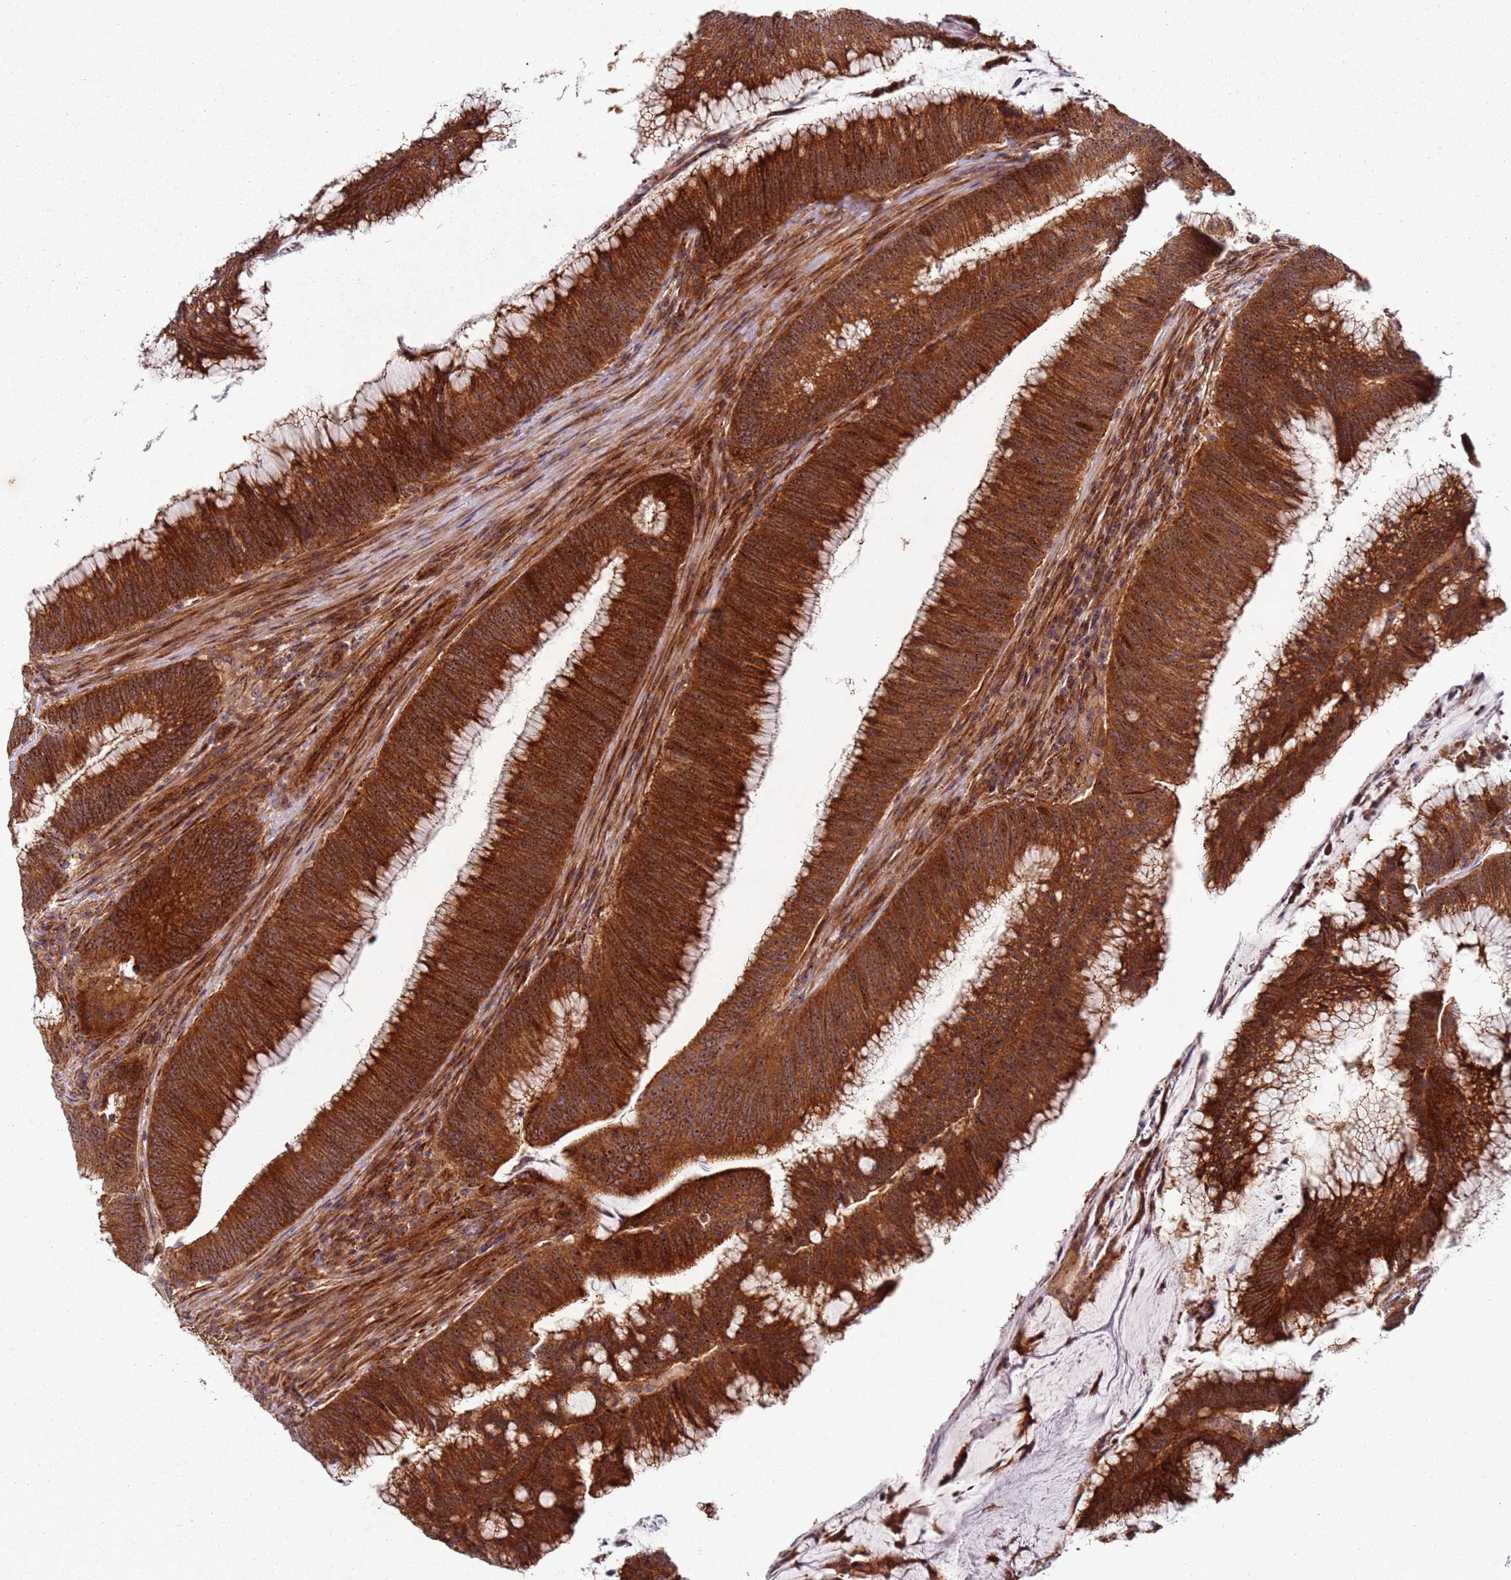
{"staining": {"intensity": "strong", "quantity": ">75%", "location": "cytoplasmic/membranous"}, "tissue": "colorectal cancer", "cell_type": "Tumor cells", "image_type": "cancer", "snomed": [{"axis": "morphology", "description": "Adenocarcinoma, NOS"}, {"axis": "topography", "description": "Rectum"}], "caption": "The immunohistochemical stain shows strong cytoplasmic/membranous positivity in tumor cells of colorectal cancer tissue.", "gene": "C2CD4B", "patient": {"sex": "female", "age": 77}}